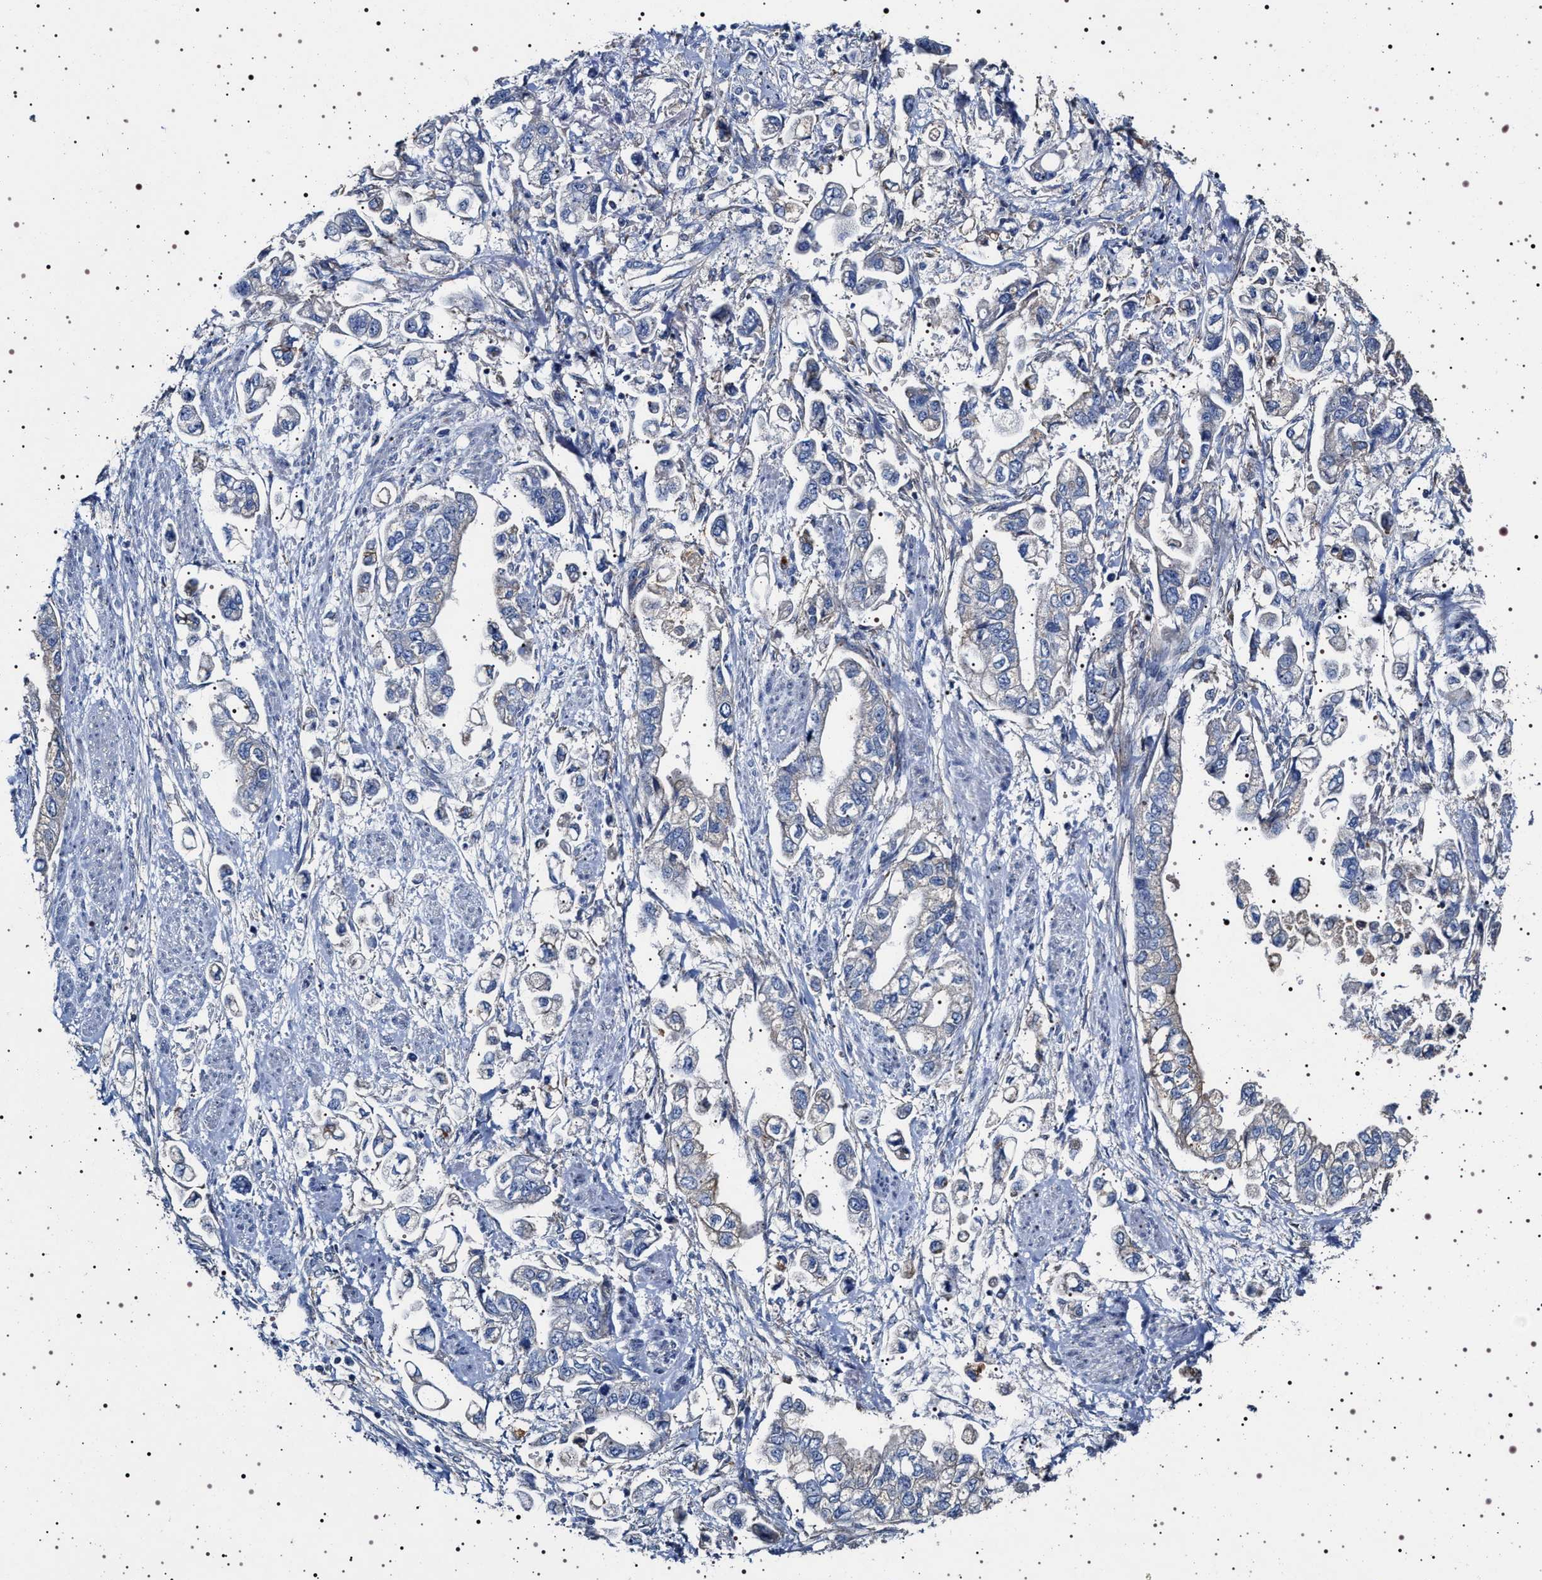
{"staining": {"intensity": "weak", "quantity": "<25%", "location": "cytoplasmic/membranous"}, "tissue": "stomach cancer", "cell_type": "Tumor cells", "image_type": "cancer", "snomed": [{"axis": "morphology", "description": "Normal tissue, NOS"}, {"axis": "morphology", "description": "Adenocarcinoma, NOS"}, {"axis": "topography", "description": "Stomach"}], "caption": "Immunohistochemical staining of stomach adenocarcinoma reveals no significant positivity in tumor cells.", "gene": "NAALADL2", "patient": {"sex": "male", "age": 62}}